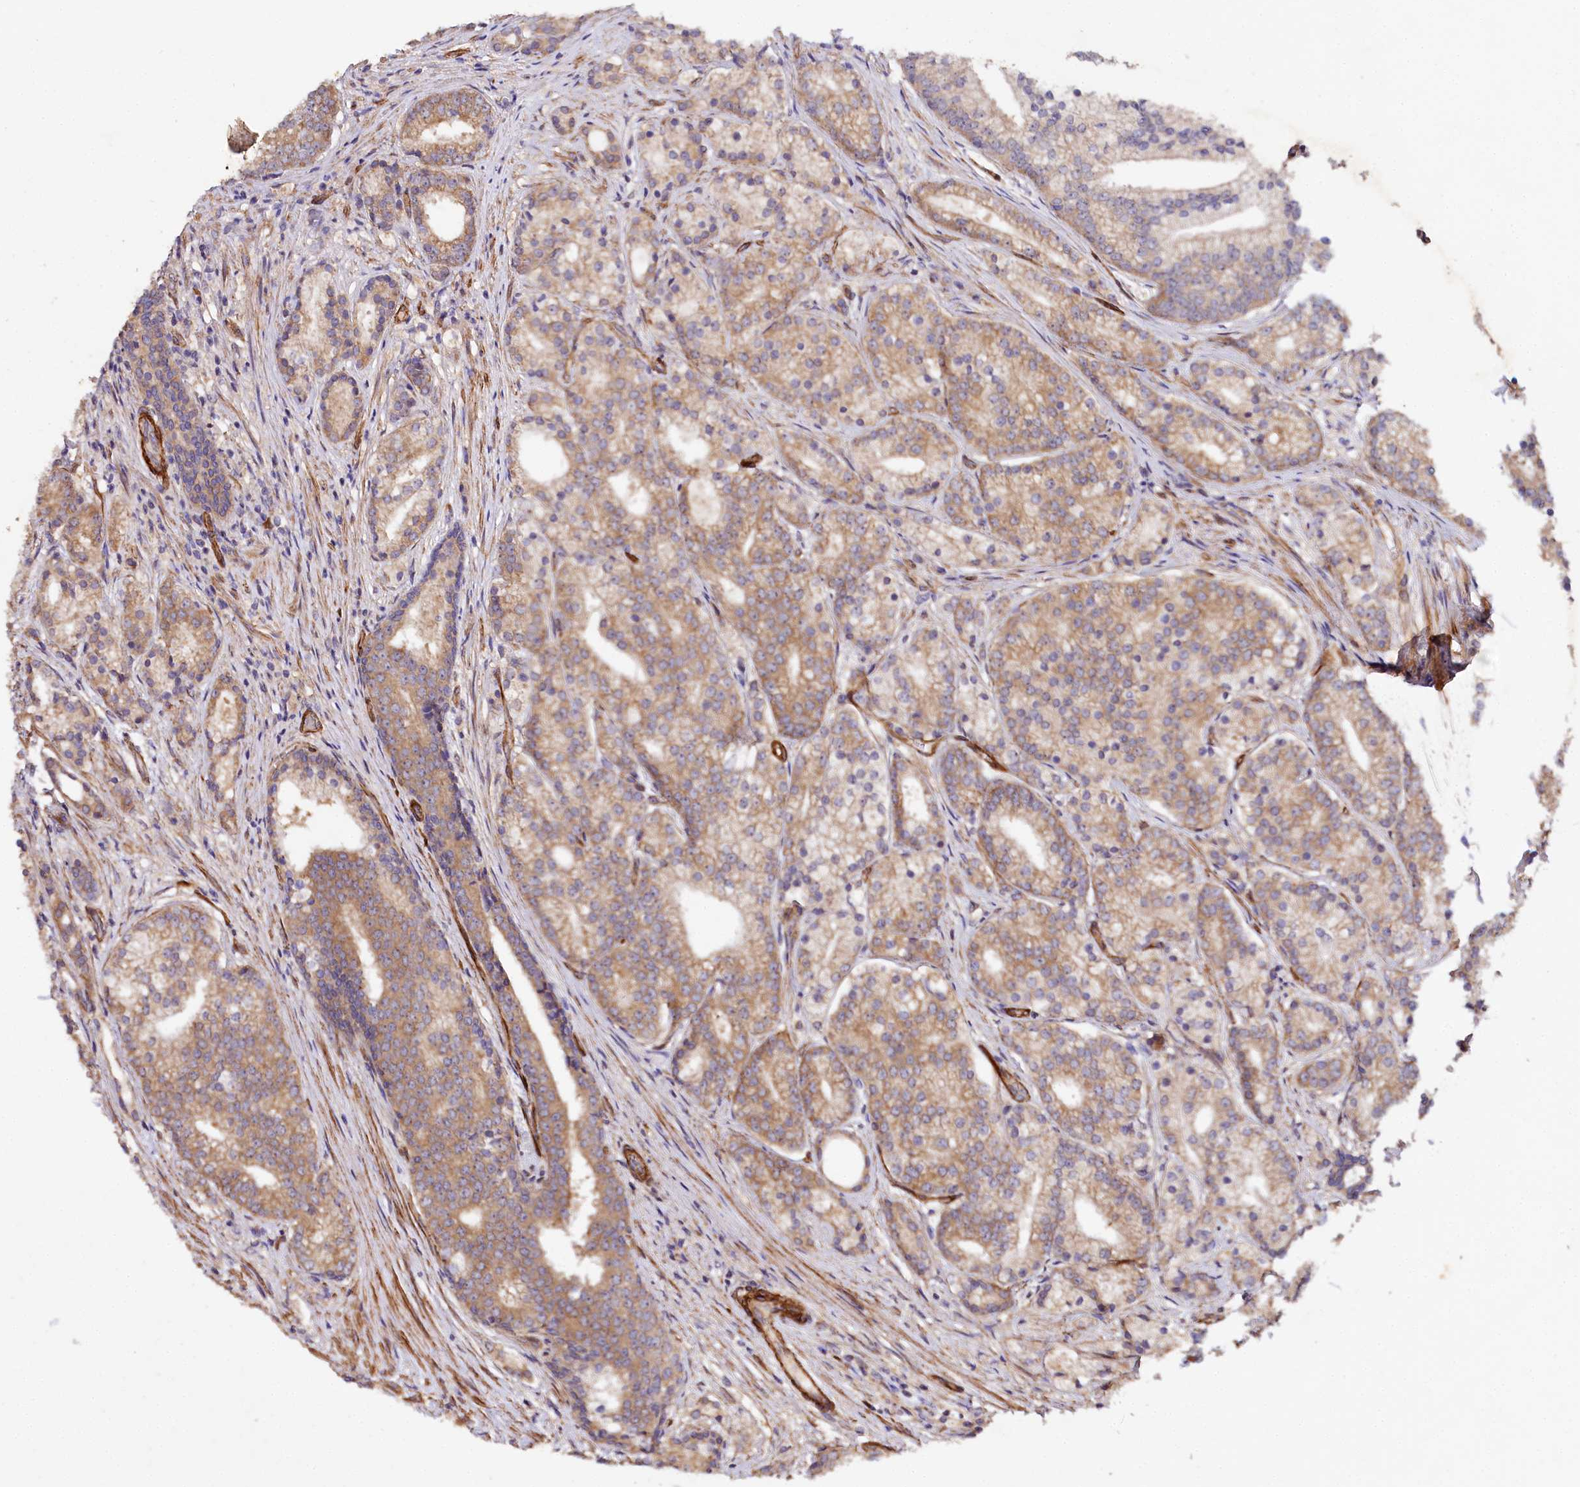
{"staining": {"intensity": "moderate", "quantity": ">75%", "location": "cytoplasmic/membranous"}, "tissue": "prostate cancer", "cell_type": "Tumor cells", "image_type": "cancer", "snomed": [{"axis": "morphology", "description": "Adenocarcinoma, Low grade"}, {"axis": "topography", "description": "Prostate"}], "caption": "Immunohistochemical staining of prostate cancer shows moderate cytoplasmic/membranous protein staining in approximately >75% of tumor cells.", "gene": "SPATS2", "patient": {"sex": "male", "age": 71}}